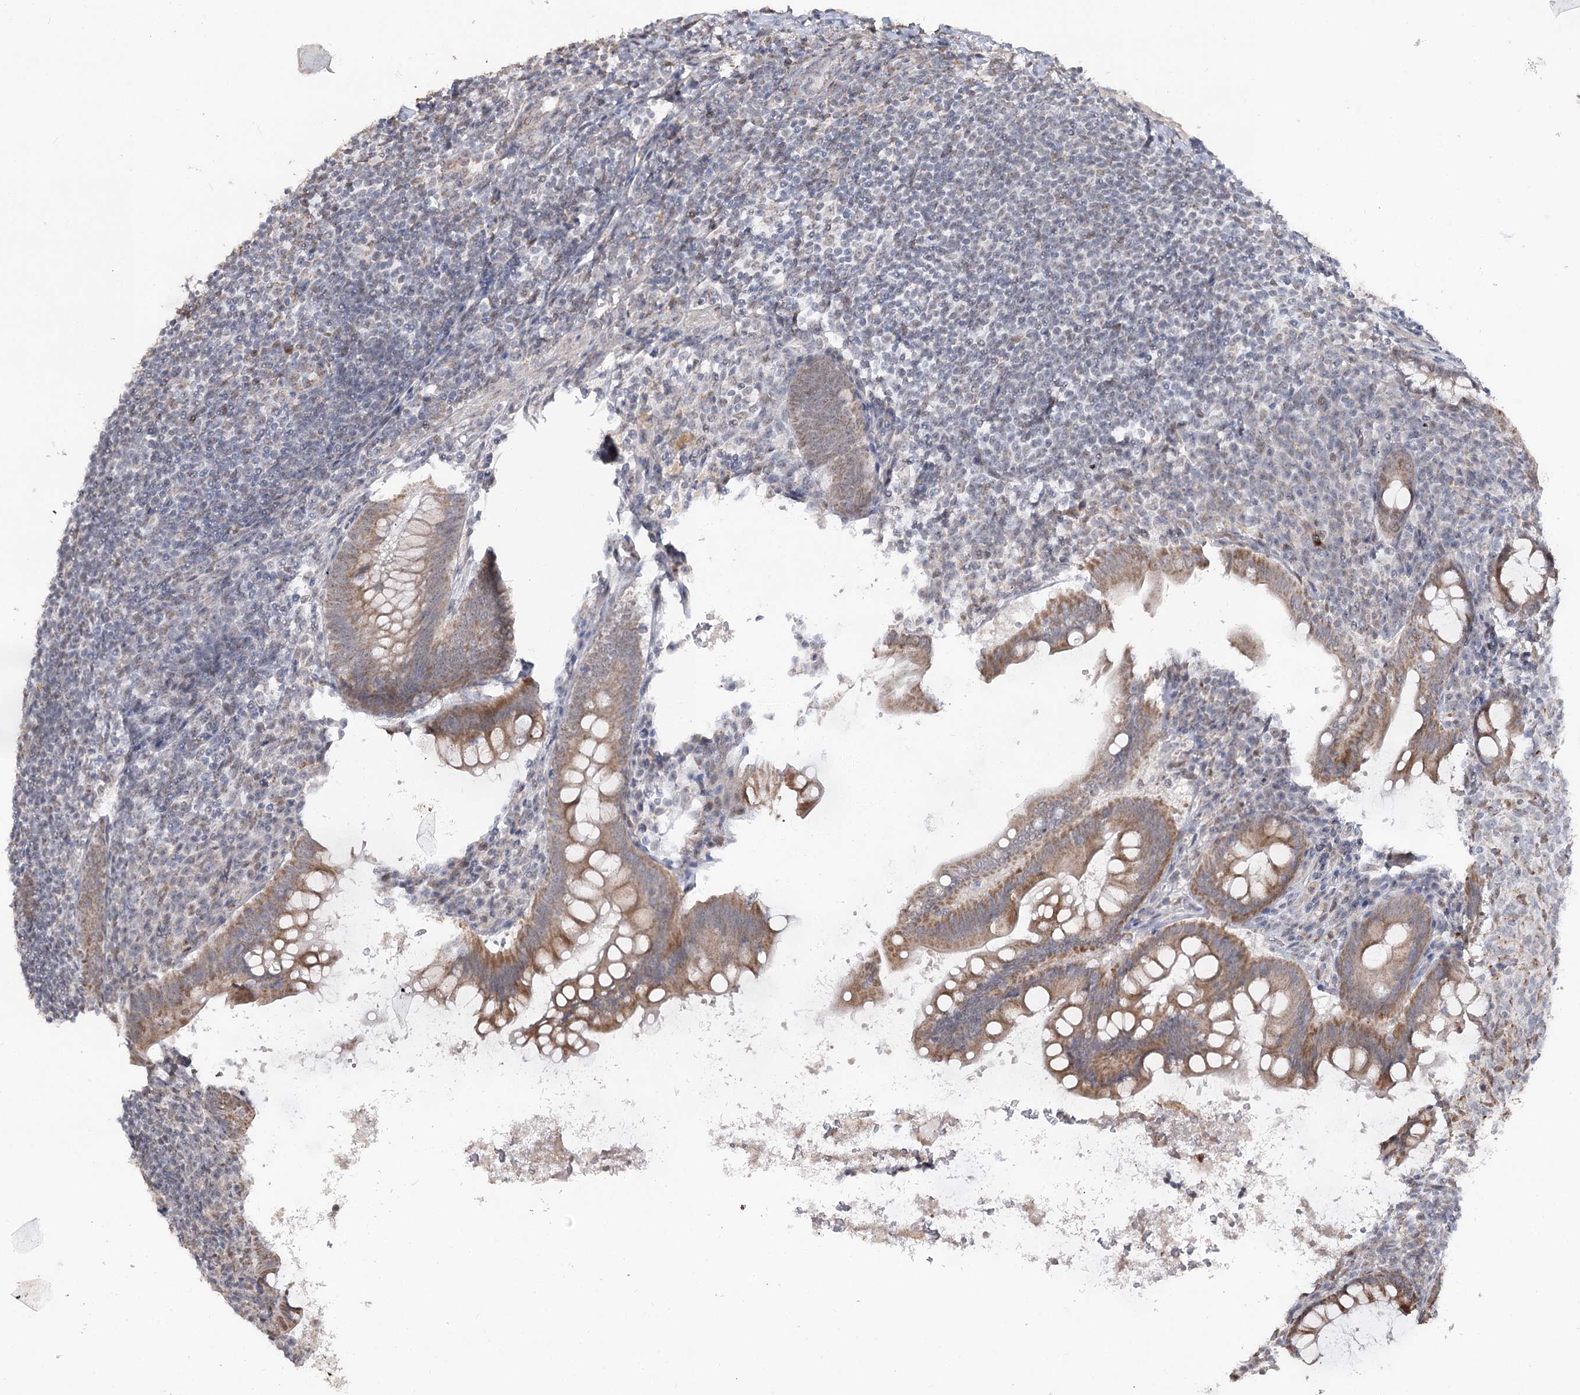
{"staining": {"intensity": "moderate", "quantity": ">75%", "location": "cytoplasmic/membranous"}, "tissue": "appendix", "cell_type": "Glandular cells", "image_type": "normal", "snomed": [{"axis": "morphology", "description": "Normal tissue, NOS"}, {"axis": "topography", "description": "Appendix"}], "caption": "Brown immunohistochemical staining in normal human appendix demonstrates moderate cytoplasmic/membranous positivity in approximately >75% of glandular cells. (DAB (3,3'-diaminobenzidine) = brown stain, brightfield microscopy at high magnification).", "gene": "RUFY4", "patient": {"sex": "female", "age": 33}}